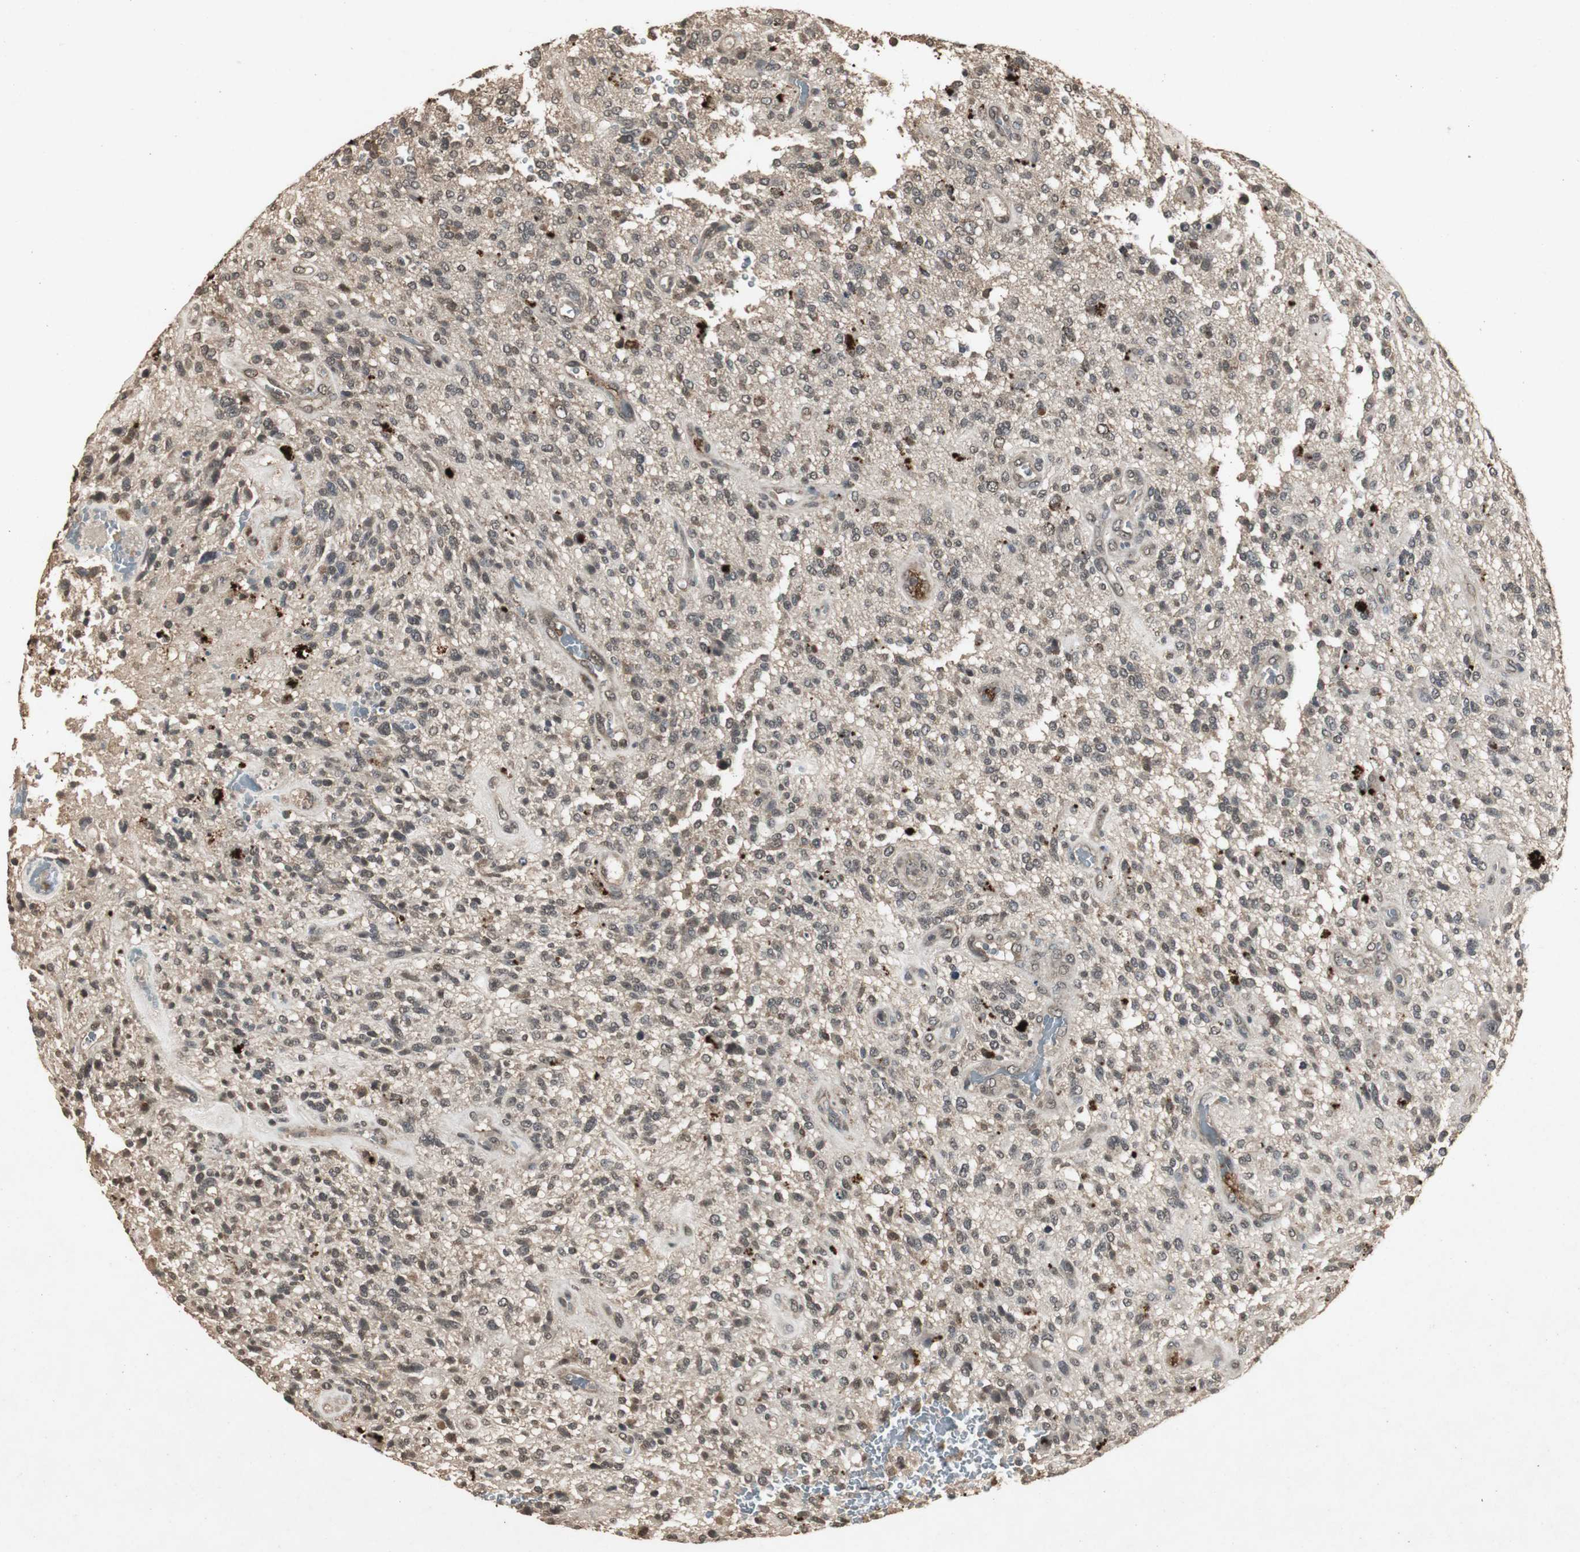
{"staining": {"intensity": "moderate", "quantity": ">75%", "location": "cytoplasmic/membranous,nuclear"}, "tissue": "glioma", "cell_type": "Tumor cells", "image_type": "cancer", "snomed": [{"axis": "morphology", "description": "Normal tissue, NOS"}, {"axis": "morphology", "description": "Glioma, malignant, High grade"}, {"axis": "topography", "description": "Cerebral cortex"}], "caption": "There is medium levels of moderate cytoplasmic/membranous and nuclear expression in tumor cells of glioma, as demonstrated by immunohistochemical staining (brown color).", "gene": "EMX1", "patient": {"sex": "male", "age": 75}}